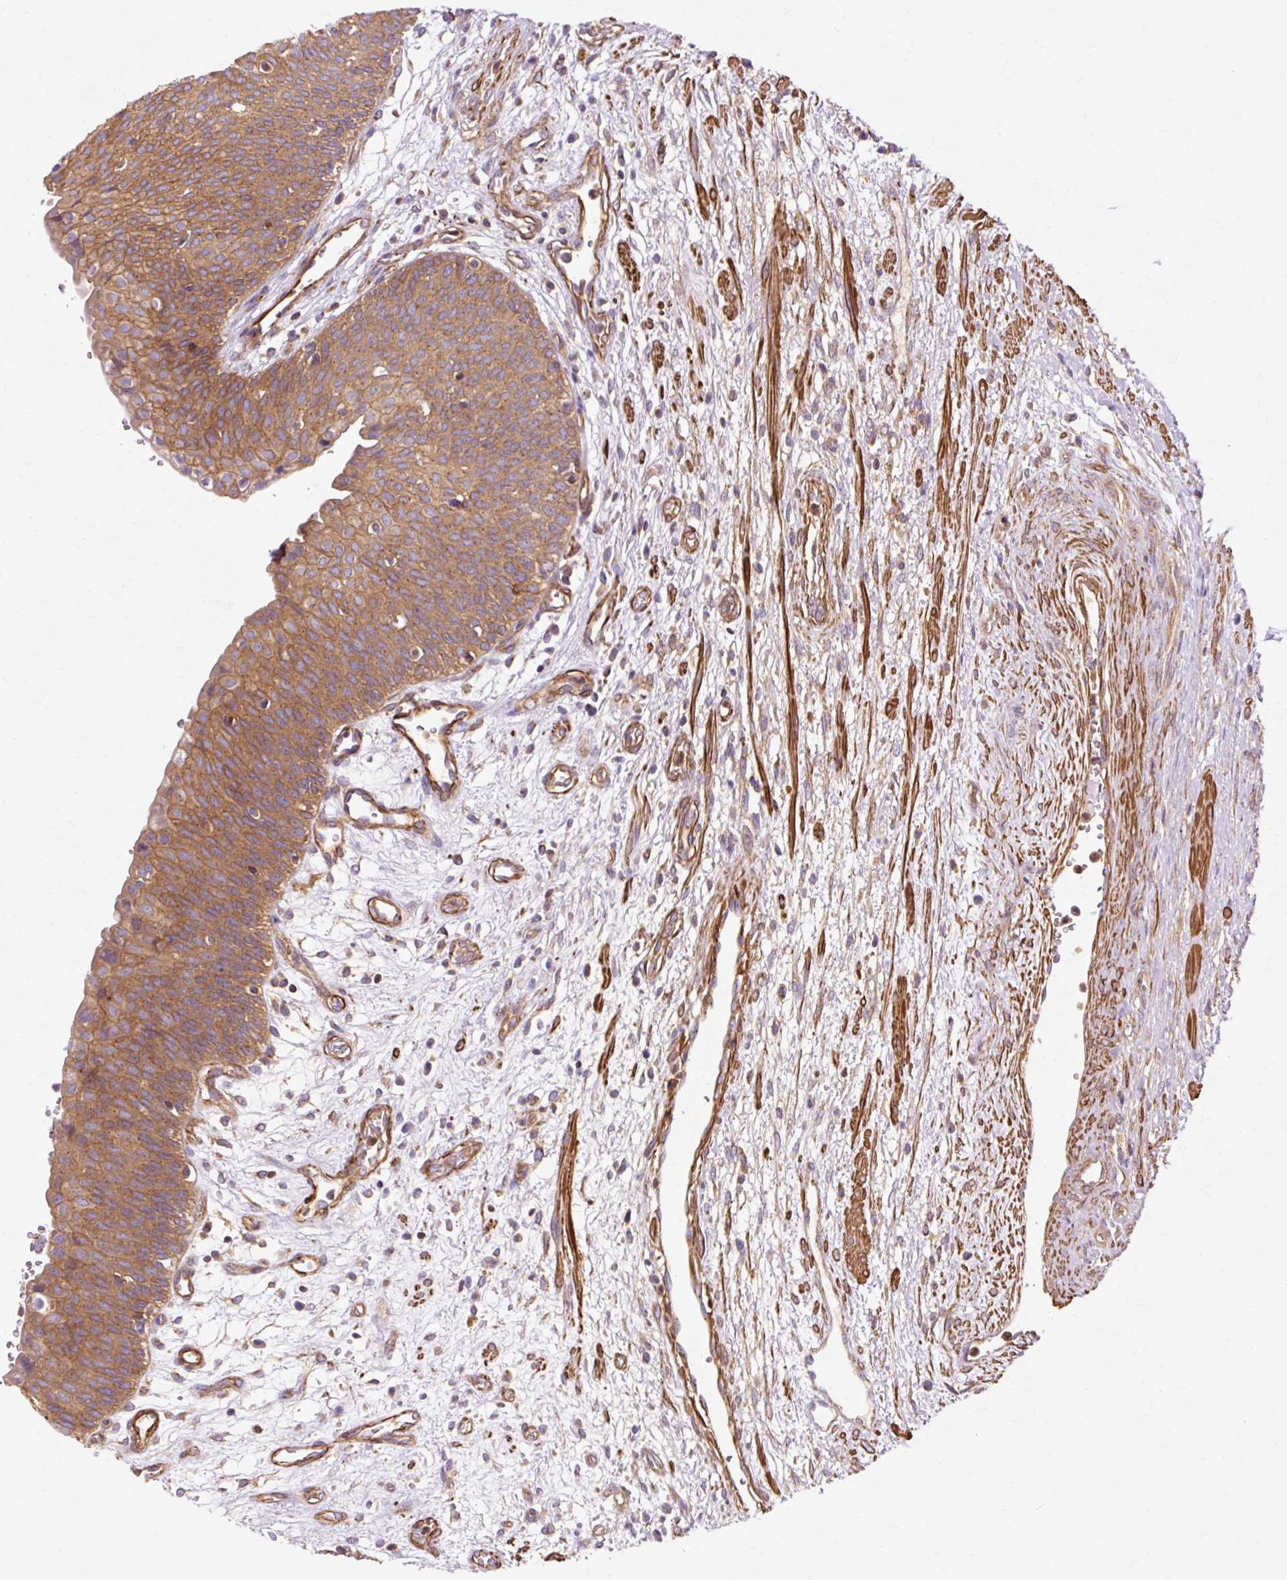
{"staining": {"intensity": "moderate", "quantity": ">75%", "location": "cytoplasmic/membranous"}, "tissue": "urinary bladder", "cell_type": "Urothelial cells", "image_type": "normal", "snomed": [{"axis": "morphology", "description": "Normal tissue, NOS"}, {"axis": "topography", "description": "Urinary bladder"}], "caption": "This photomicrograph displays immunohistochemistry staining of normal urinary bladder, with medium moderate cytoplasmic/membranous positivity in approximately >75% of urothelial cells.", "gene": "TBC1D2B", "patient": {"sex": "male", "age": 55}}